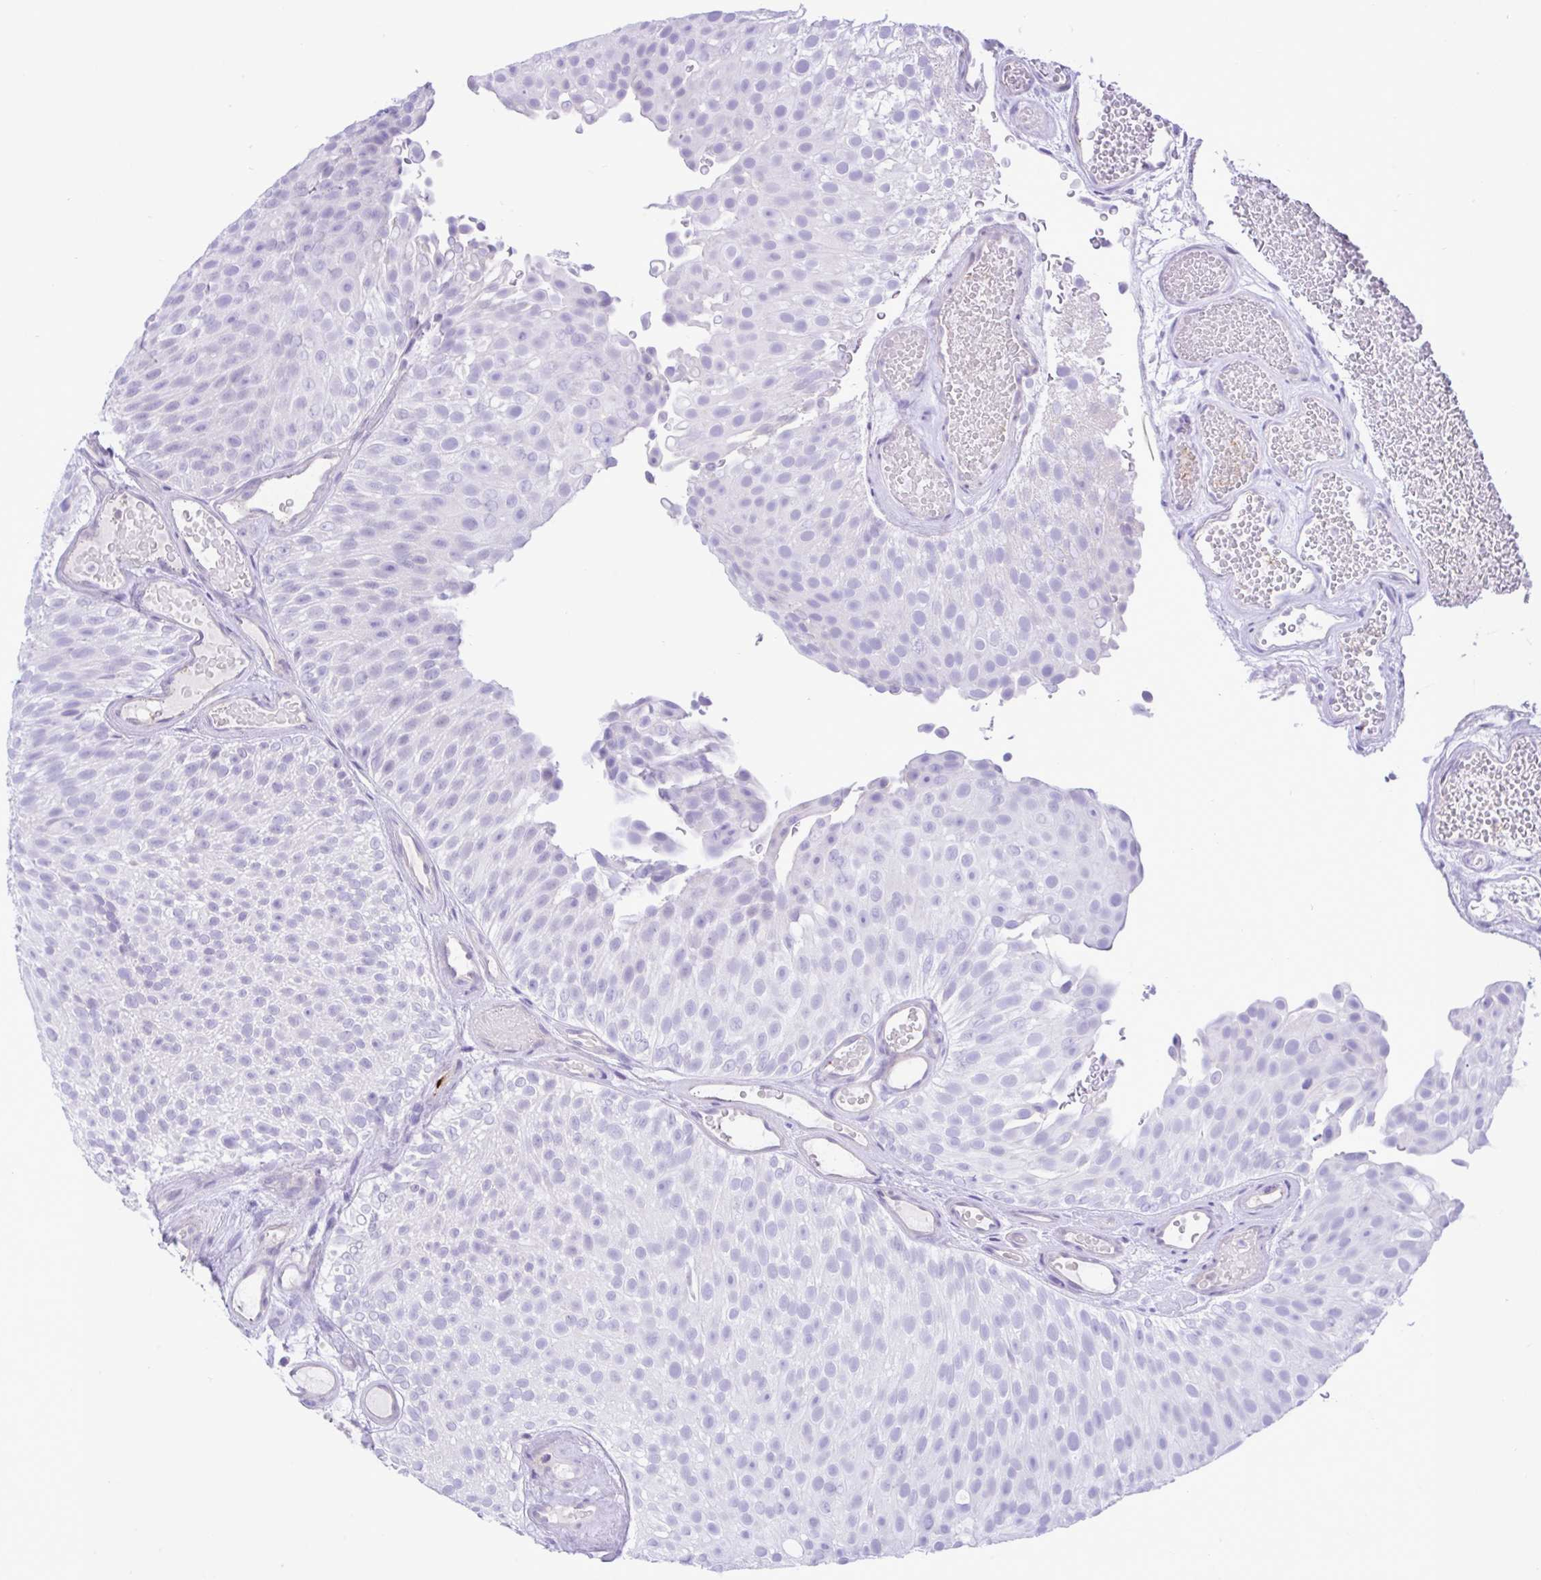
{"staining": {"intensity": "negative", "quantity": "none", "location": "none"}, "tissue": "urothelial cancer", "cell_type": "Tumor cells", "image_type": "cancer", "snomed": [{"axis": "morphology", "description": "Urothelial carcinoma, Low grade"}, {"axis": "topography", "description": "Urinary bladder"}], "caption": "An image of human low-grade urothelial carcinoma is negative for staining in tumor cells. (Brightfield microscopy of DAB IHC at high magnification).", "gene": "ZNF101", "patient": {"sex": "male", "age": 78}}